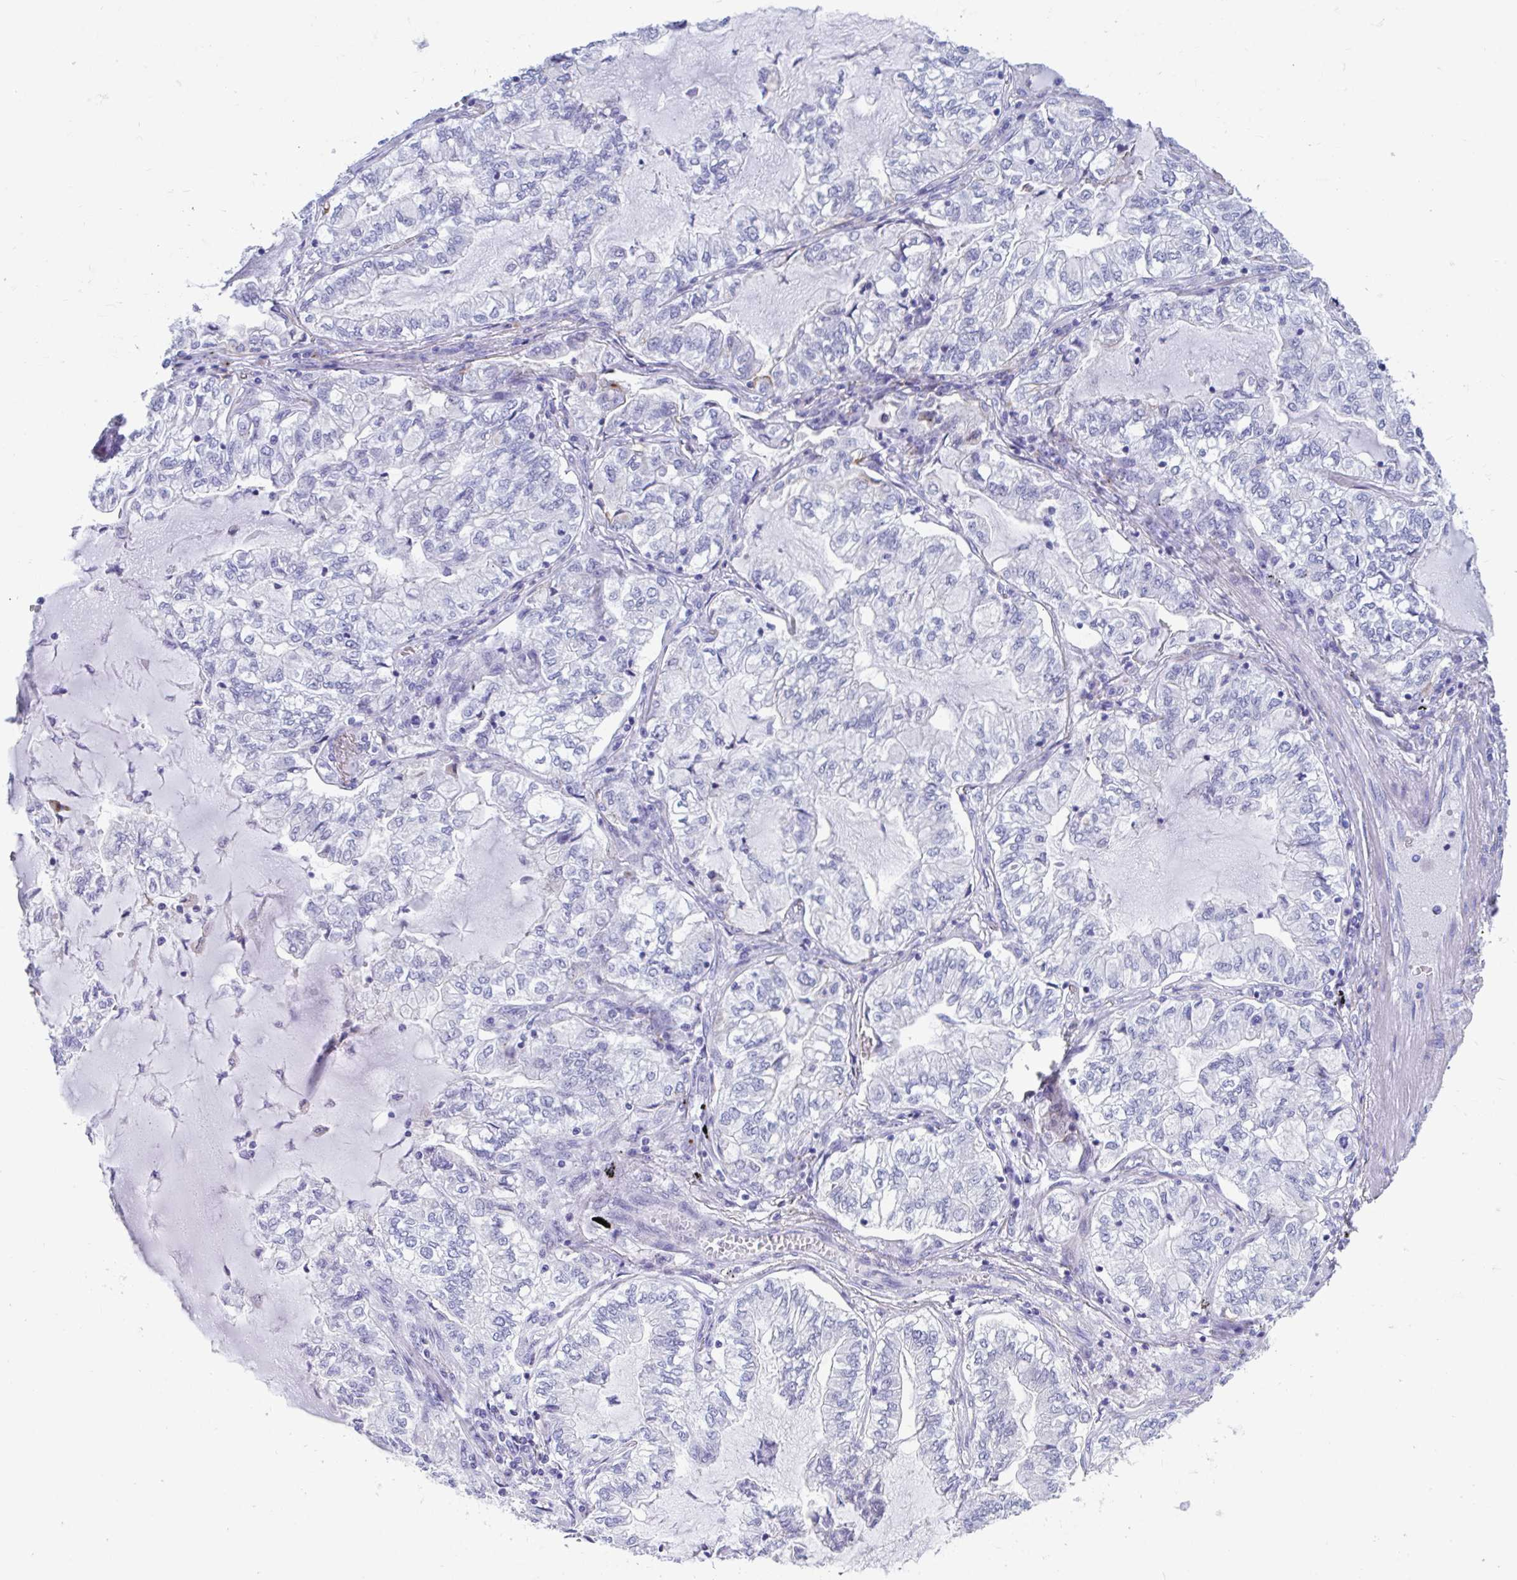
{"staining": {"intensity": "negative", "quantity": "none", "location": "none"}, "tissue": "lung cancer", "cell_type": "Tumor cells", "image_type": "cancer", "snomed": [{"axis": "morphology", "description": "Adenocarcinoma, NOS"}, {"axis": "topography", "description": "Lymph node"}, {"axis": "topography", "description": "Lung"}], "caption": "DAB immunohistochemical staining of human lung adenocarcinoma reveals no significant positivity in tumor cells. (Stains: DAB (3,3'-diaminobenzidine) IHC with hematoxylin counter stain, Microscopy: brightfield microscopy at high magnification).", "gene": "TTC30B", "patient": {"sex": "male", "age": 66}}